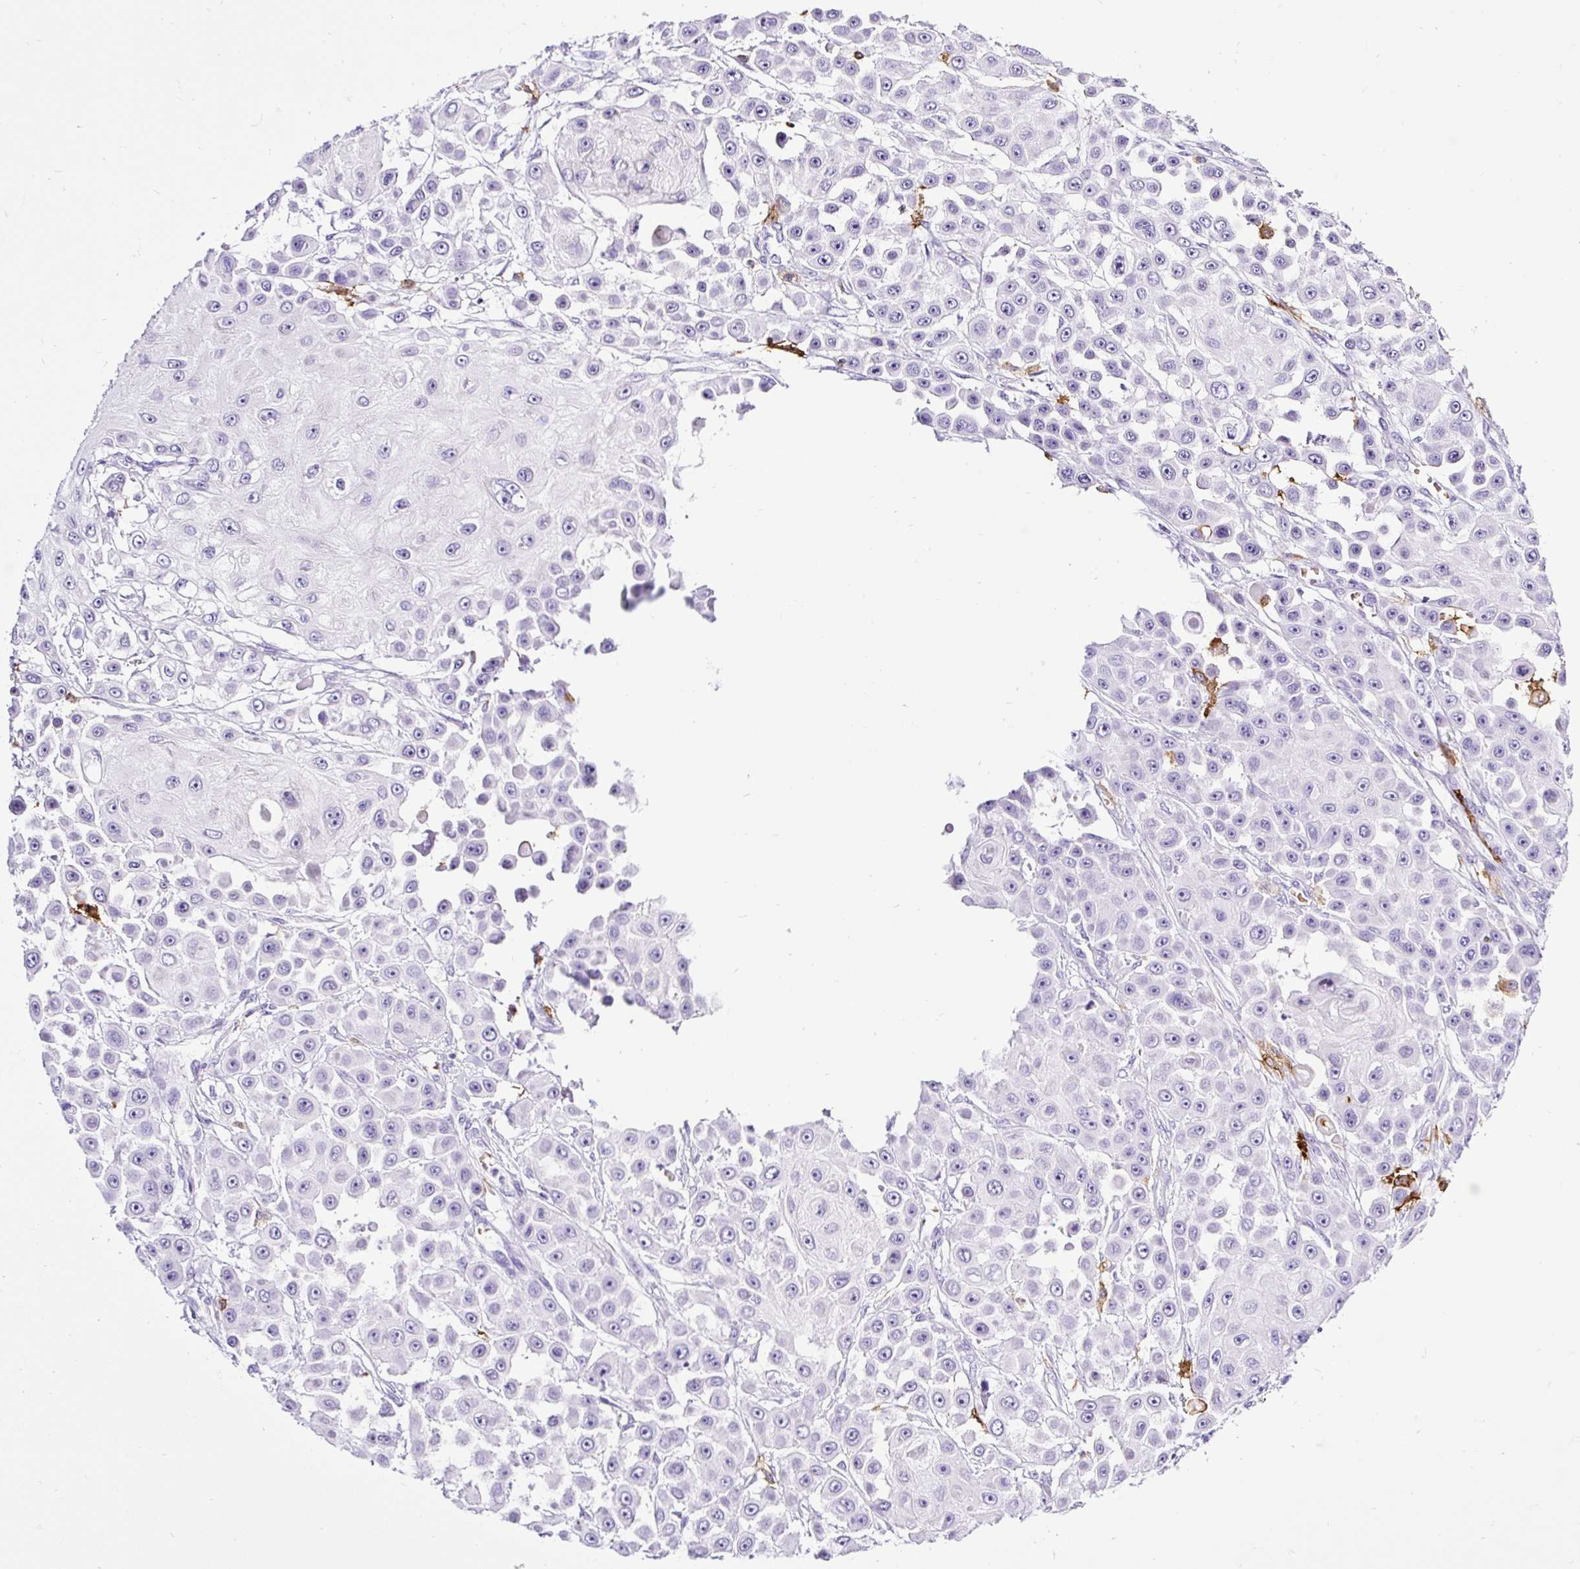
{"staining": {"intensity": "negative", "quantity": "none", "location": "none"}, "tissue": "skin cancer", "cell_type": "Tumor cells", "image_type": "cancer", "snomed": [{"axis": "morphology", "description": "Squamous cell carcinoma, NOS"}, {"axis": "topography", "description": "Skin"}], "caption": "A micrograph of human skin cancer (squamous cell carcinoma) is negative for staining in tumor cells.", "gene": "HLA-DRA", "patient": {"sex": "male", "age": 67}}